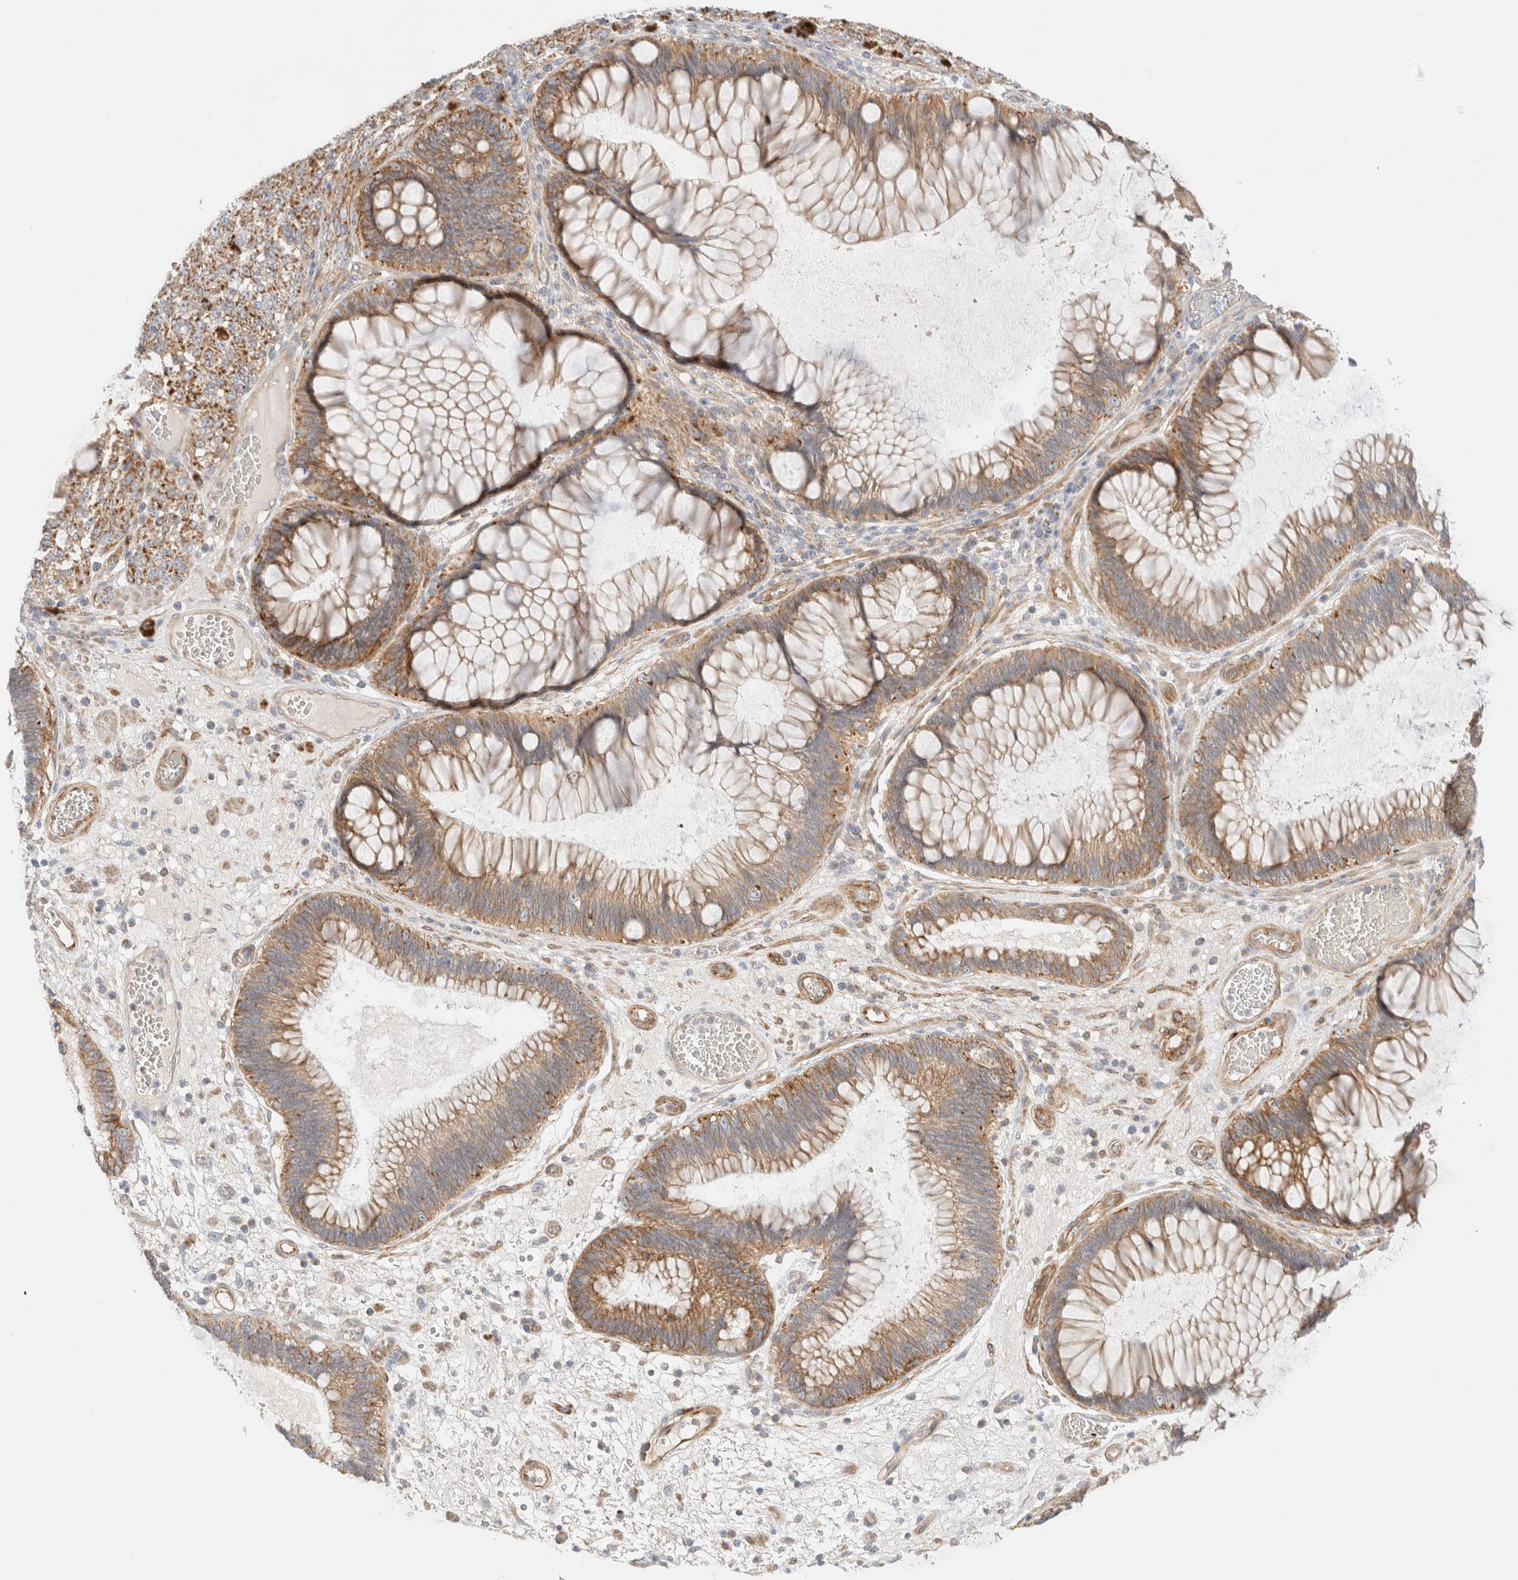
{"staining": {"intensity": "moderate", "quantity": ">75%", "location": "cytoplasmic/membranous"}, "tissue": "melanoma", "cell_type": "Tumor cells", "image_type": "cancer", "snomed": [{"axis": "morphology", "description": "Malignant melanoma, NOS"}, {"axis": "topography", "description": "Rectum"}], "caption": "The immunohistochemical stain shows moderate cytoplasmic/membranous staining in tumor cells of melanoma tissue.", "gene": "MRM3", "patient": {"sex": "female", "age": 81}}